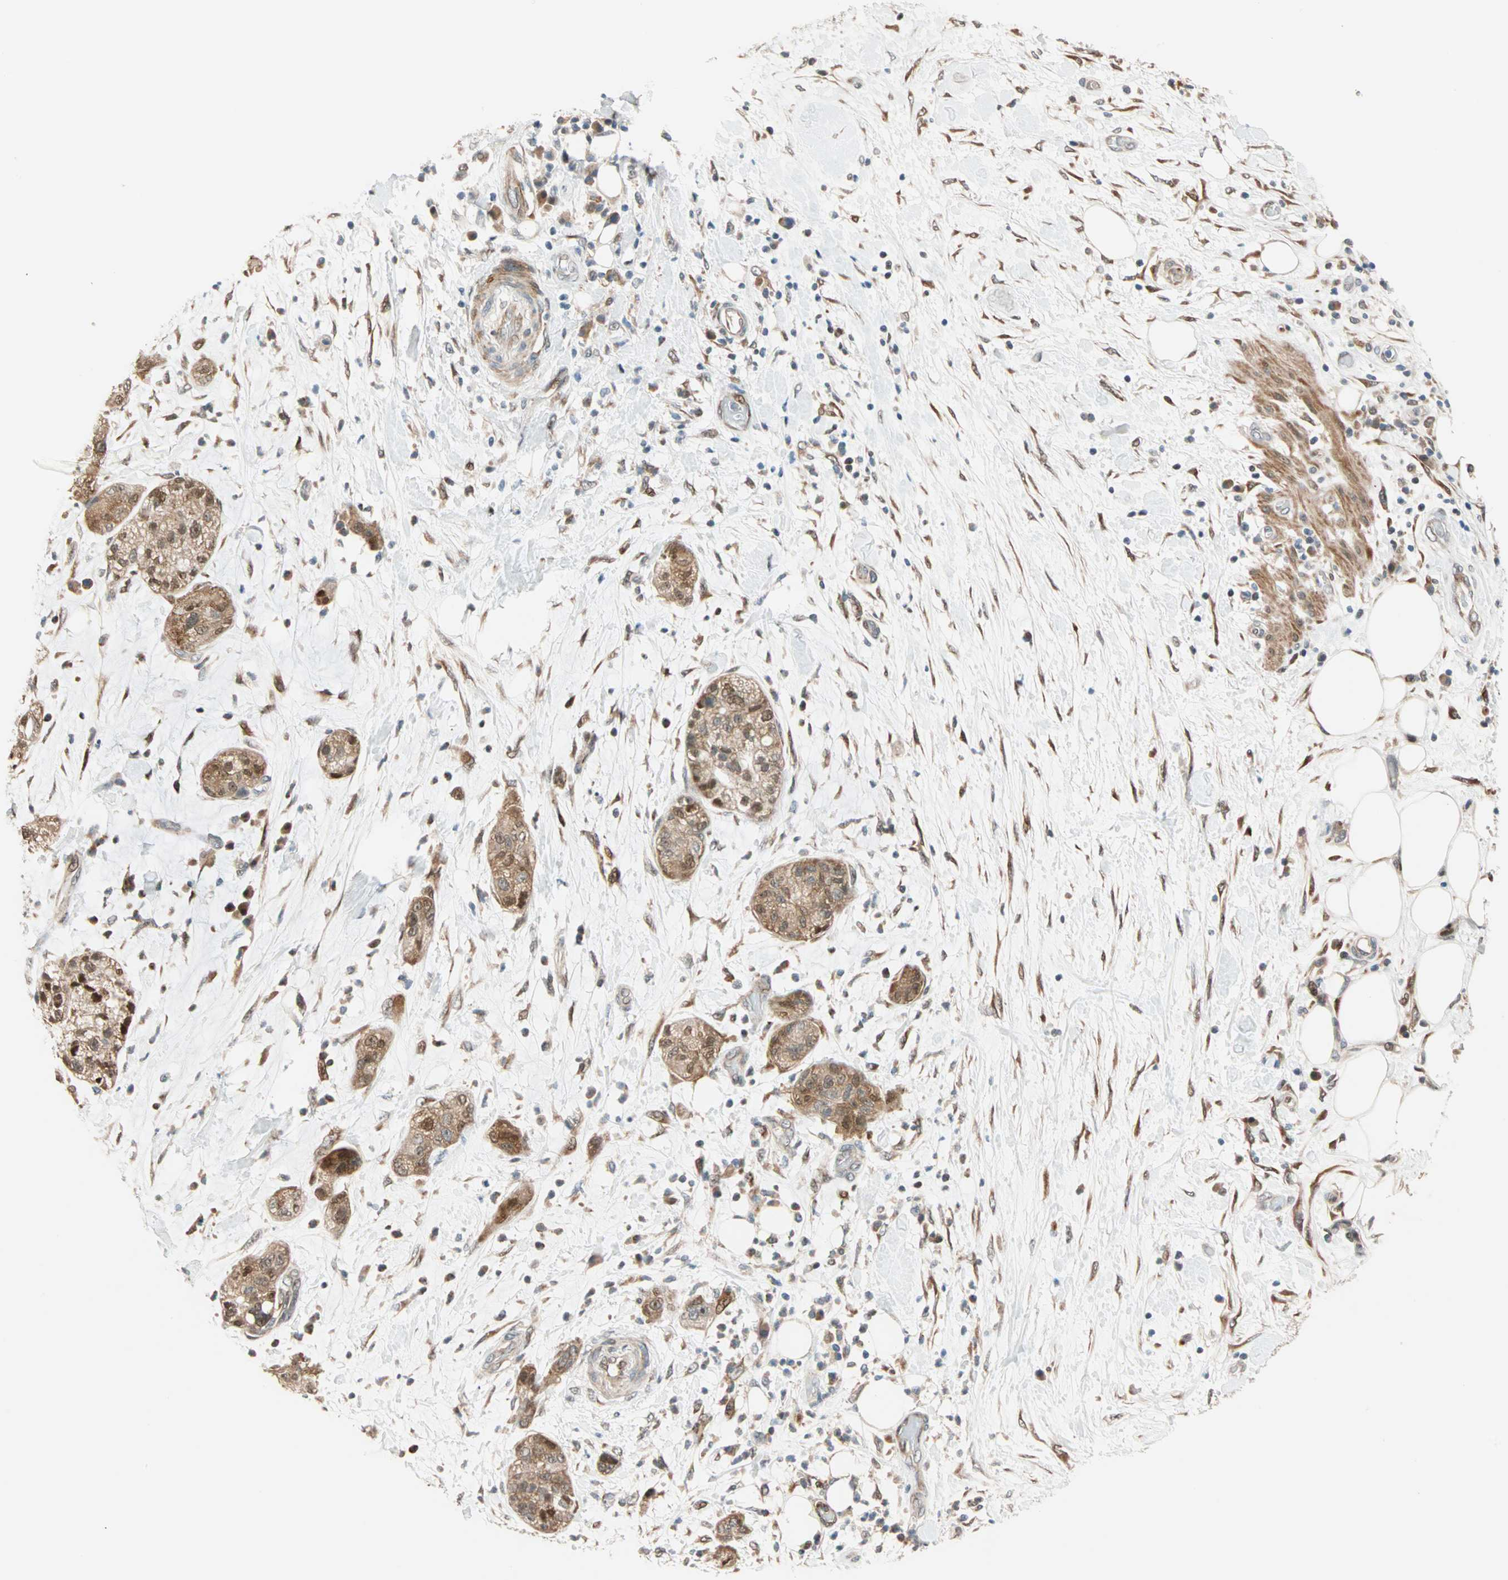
{"staining": {"intensity": "moderate", "quantity": ">75%", "location": "cytoplasmic/membranous,nuclear"}, "tissue": "pancreatic cancer", "cell_type": "Tumor cells", "image_type": "cancer", "snomed": [{"axis": "morphology", "description": "Adenocarcinoma, NOS"}, {"axis": "topography", "description": "Pancreas"}], "caption": "Immunohistochemical staining of human pancreatic cancer (adenocarcinoma) exhibits medium levels of moderate cytoplasmic/membranous and nuclear positivity in about >75% of tumor cells. (DAB (3,3'-diaminobenzidine) IHC, brown staining for protein, blue staining for nuclei).", "gene": "HECW1", "patient": {"sex": "female", "age": 78}}